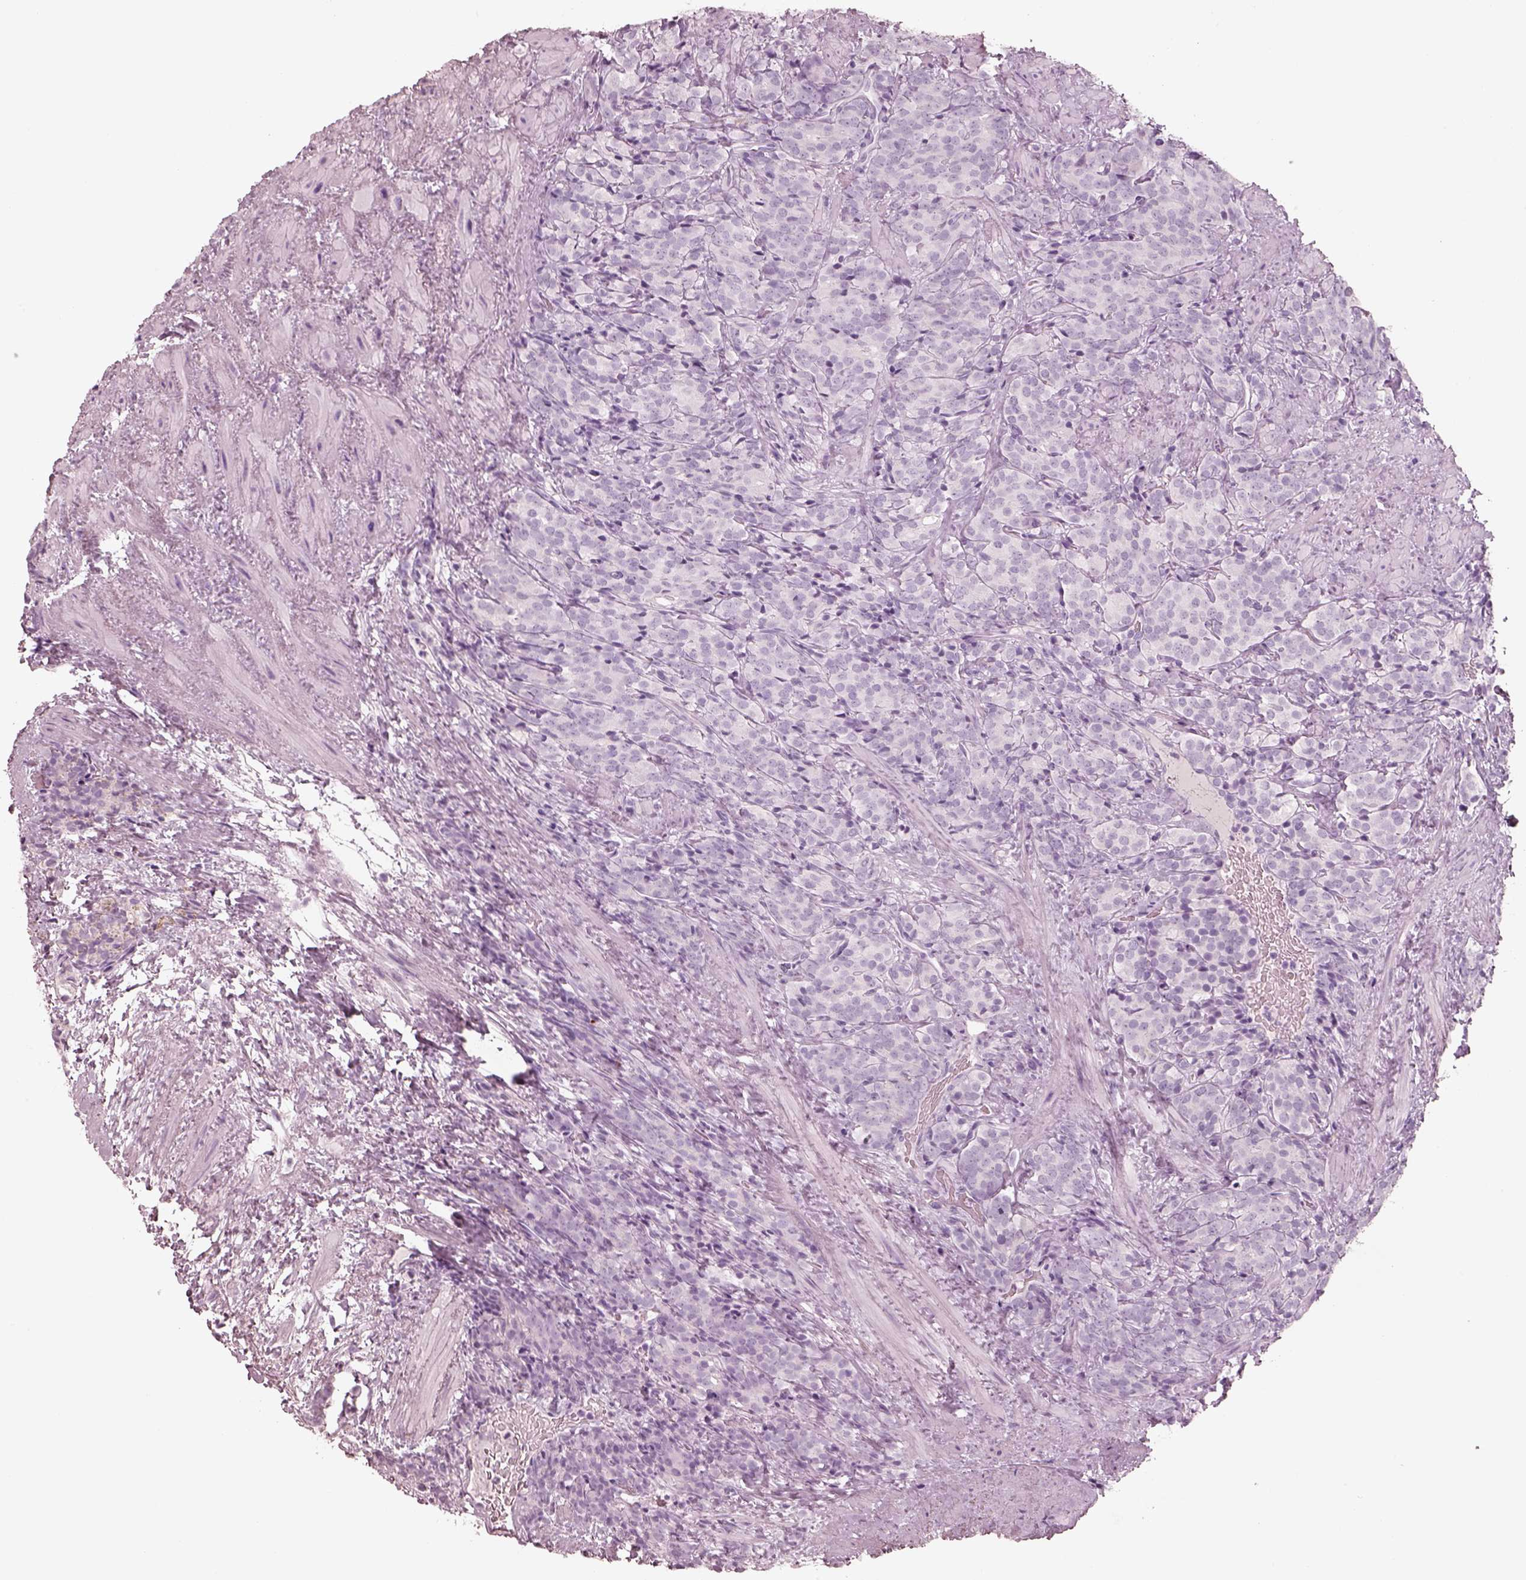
{"staining": {"intensity": "negative", "quantity": "none", "location": "none"}, "tissue": "prostate cancer", "cell_type": "Tumor cells", "image_type": "cancer", "snomed": [{"axis": "morphology", "description": "Adenocarcinoma, High grade"}, {"axis": "topography", "description": "Prostate"}], "caption": "An immunohistochemistry (IHC) photomicrograph of prostate cancer is shown. There is no staining in tumor cells of prostate cancer.", "gene": "PON3", "patient": {"sex": "male", "age": 84}}